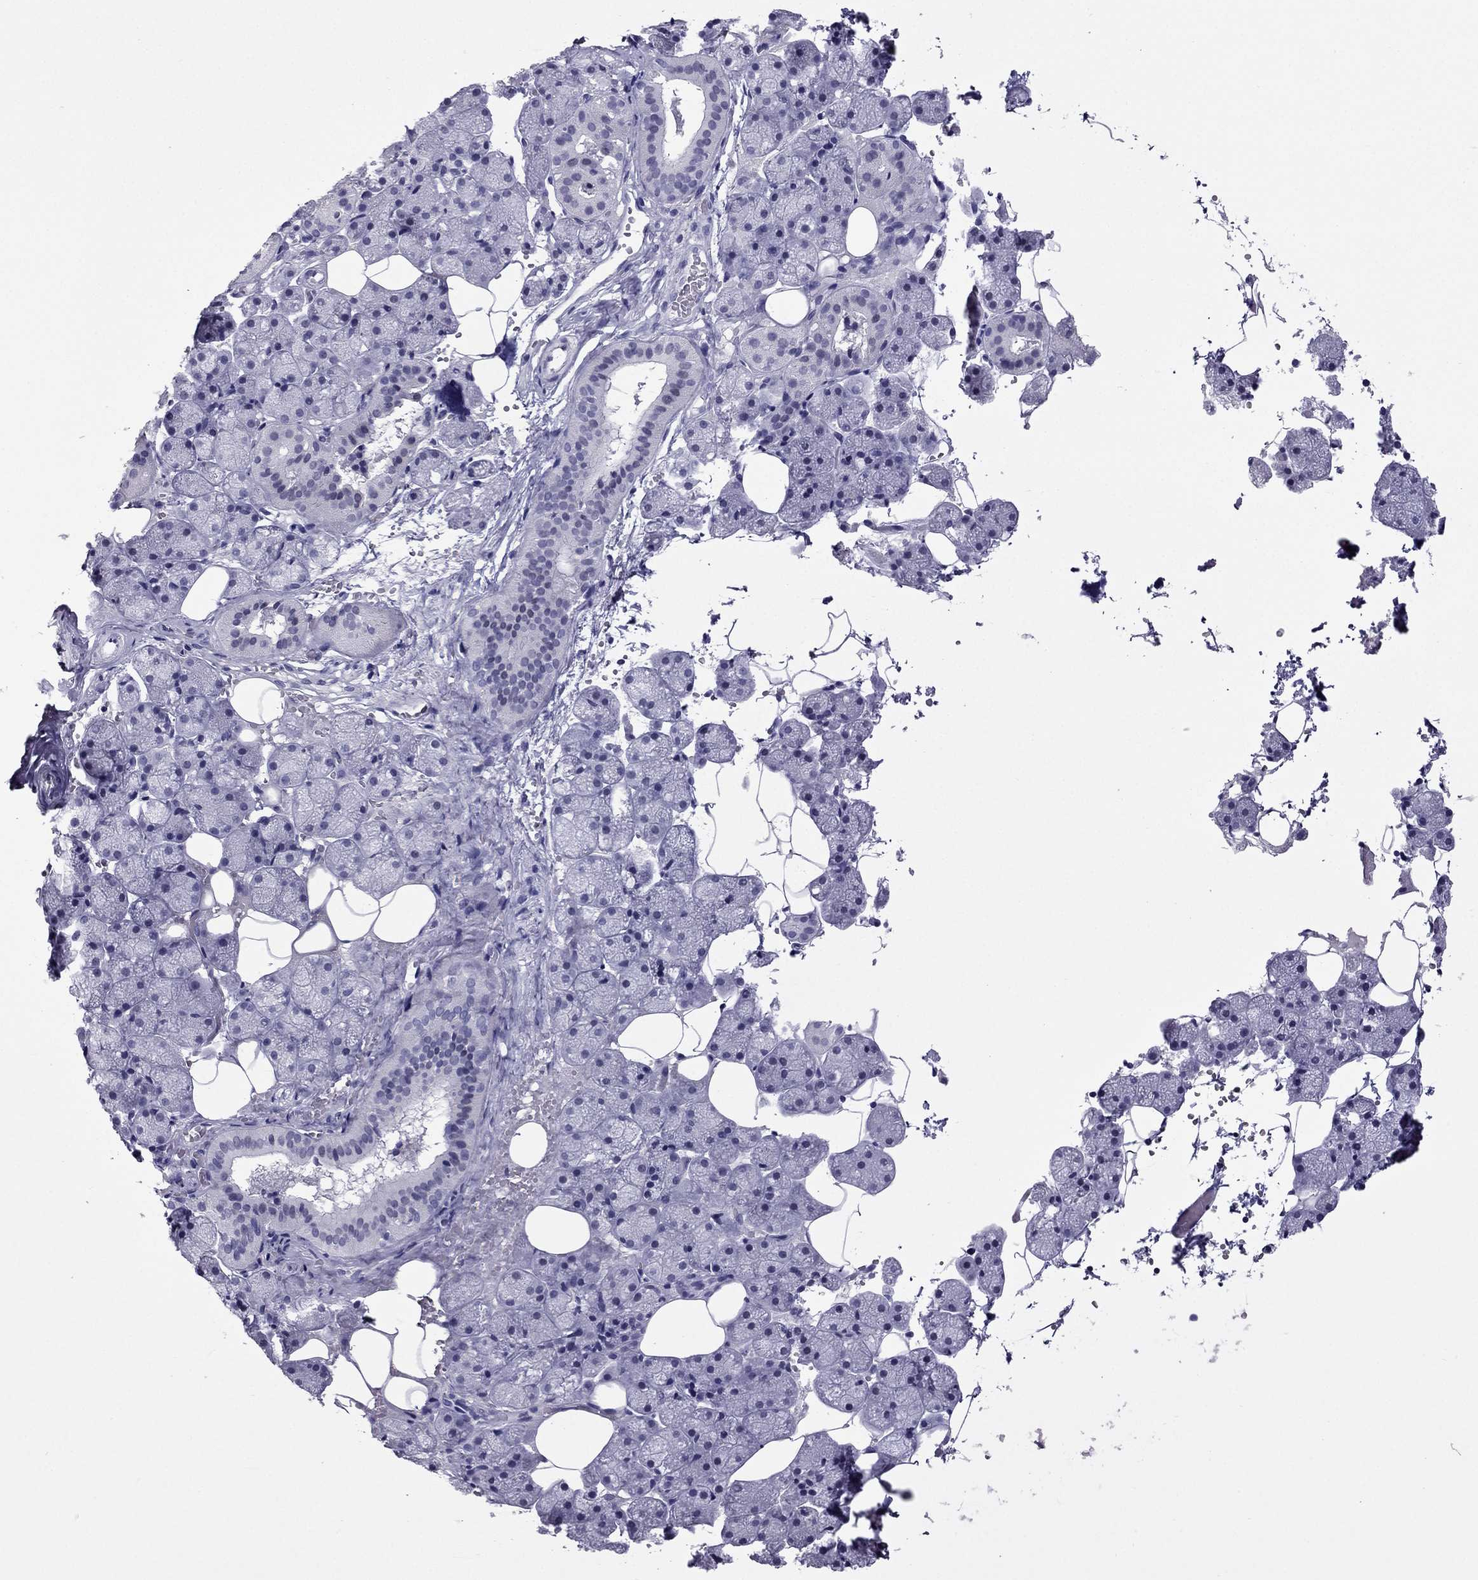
{"staining": {"intensity": "negative", "quantity": "none", "location": "none"}, "tissue": "salivary gland", "cell_type": "Glandular cells", "image_type": "normal", "snomed": [{"axis": "morphology", "description": "Normal tissue, NOS"}, {"axis": "topography", "description": "Salivary gland"}], "caption": "This image is of benign salivary gland stained with IHC to label a protein in brown with the nuclei are counter-stained blue. There is no staining in glandular cells.", "gene": "MYLK3", "patient": {"sex": "male", "age": 38}}